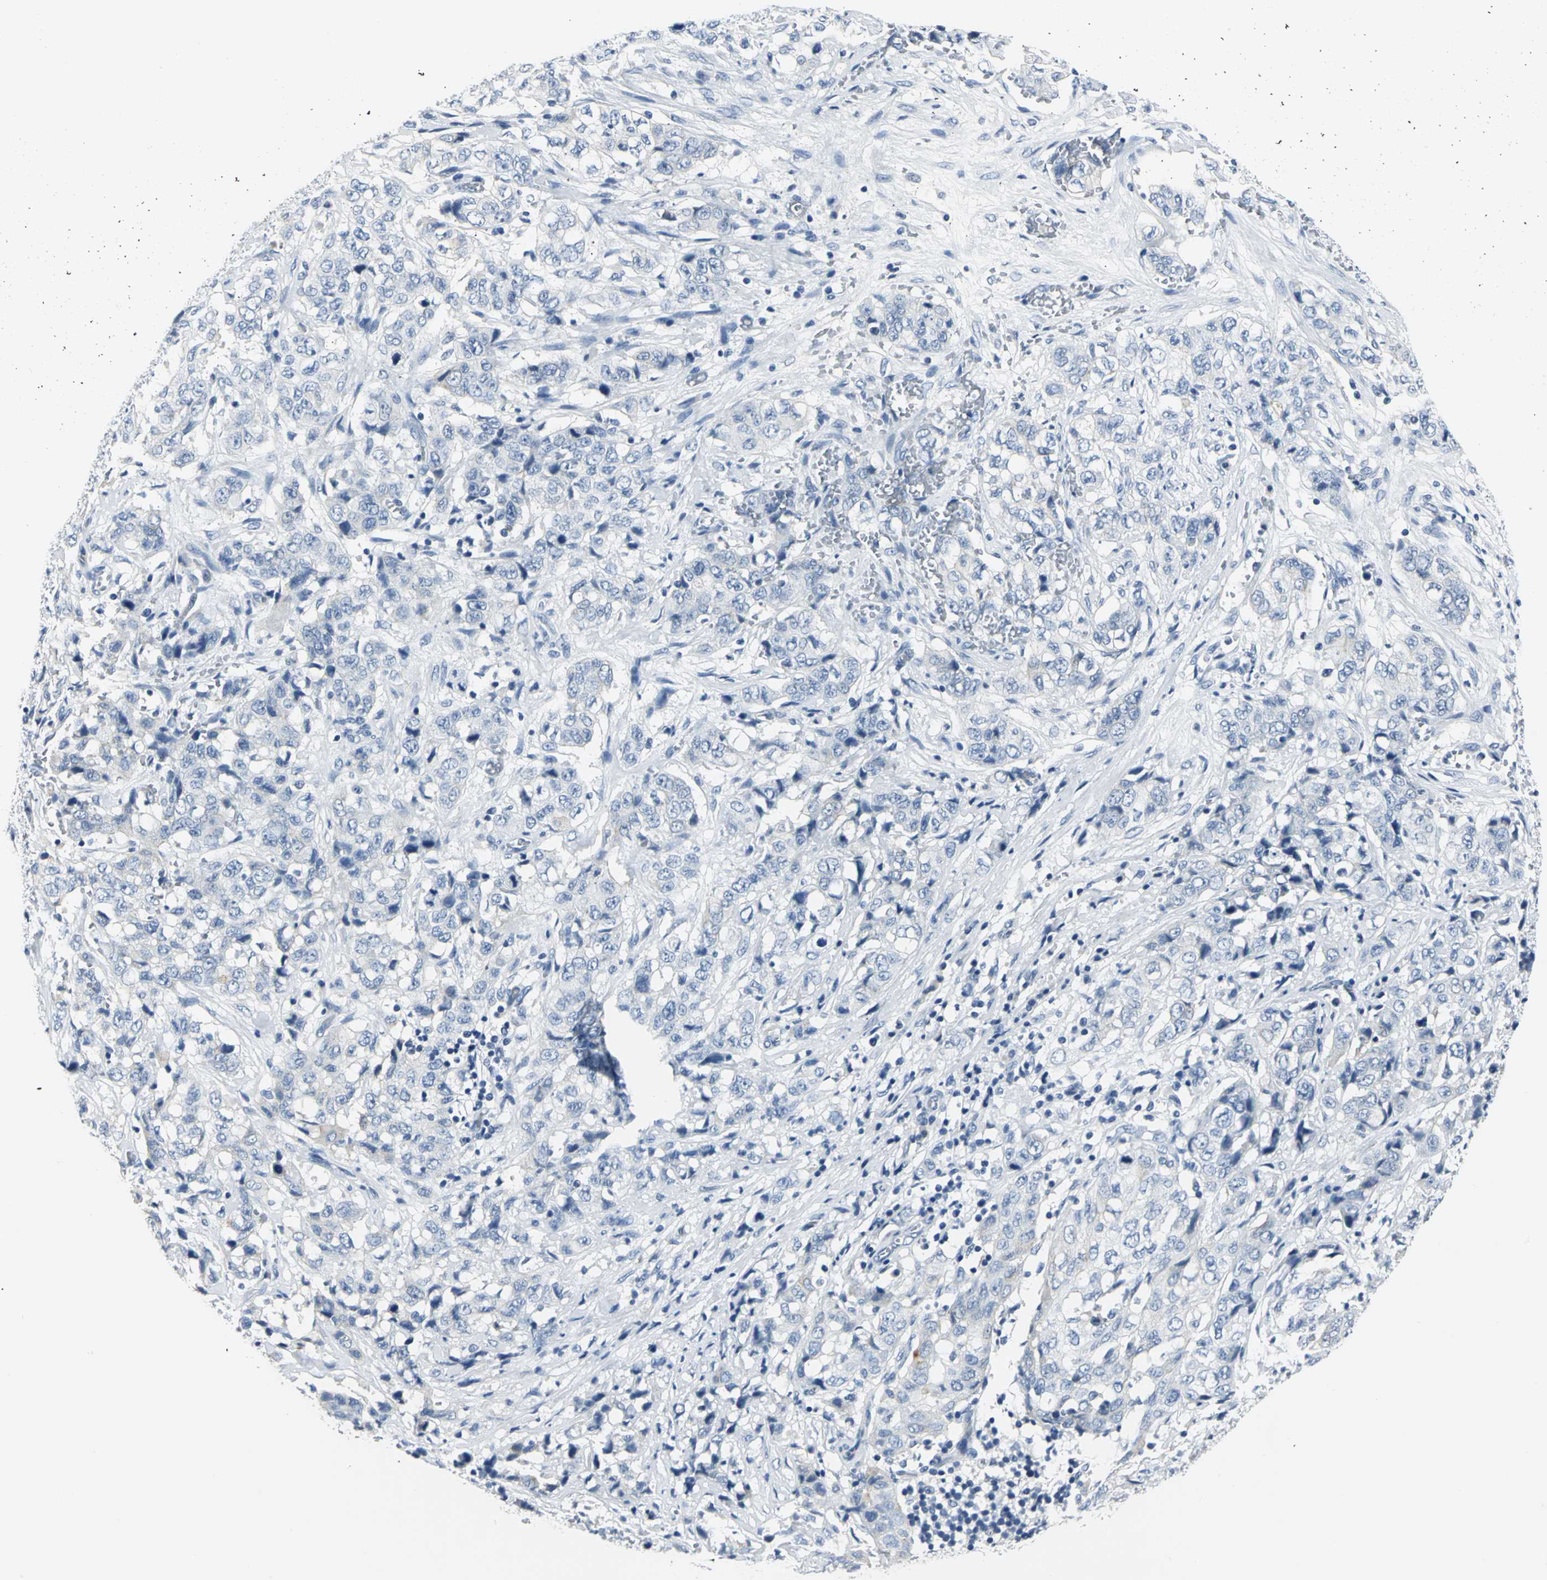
{"staining": {"intensity": "negative", "quantity": "none", "location": "none"}, "tissue": "stomach cancer", "cell_type": "Tumor cells", "image_type": "cancer", "snomed": [{"axis": "morphology", "description": "Adenocarcinoma, NOS"}, {"axis": "topography", "description": "Stomach"}], "caption": "There is no significant expression in tumor cells of adenocarcinoma (stomach). (Brightfield microscopy of DAB IHC at high magnification).", "gene": "RIPOR1", "patient": {"sex": "male", "age": 48}}